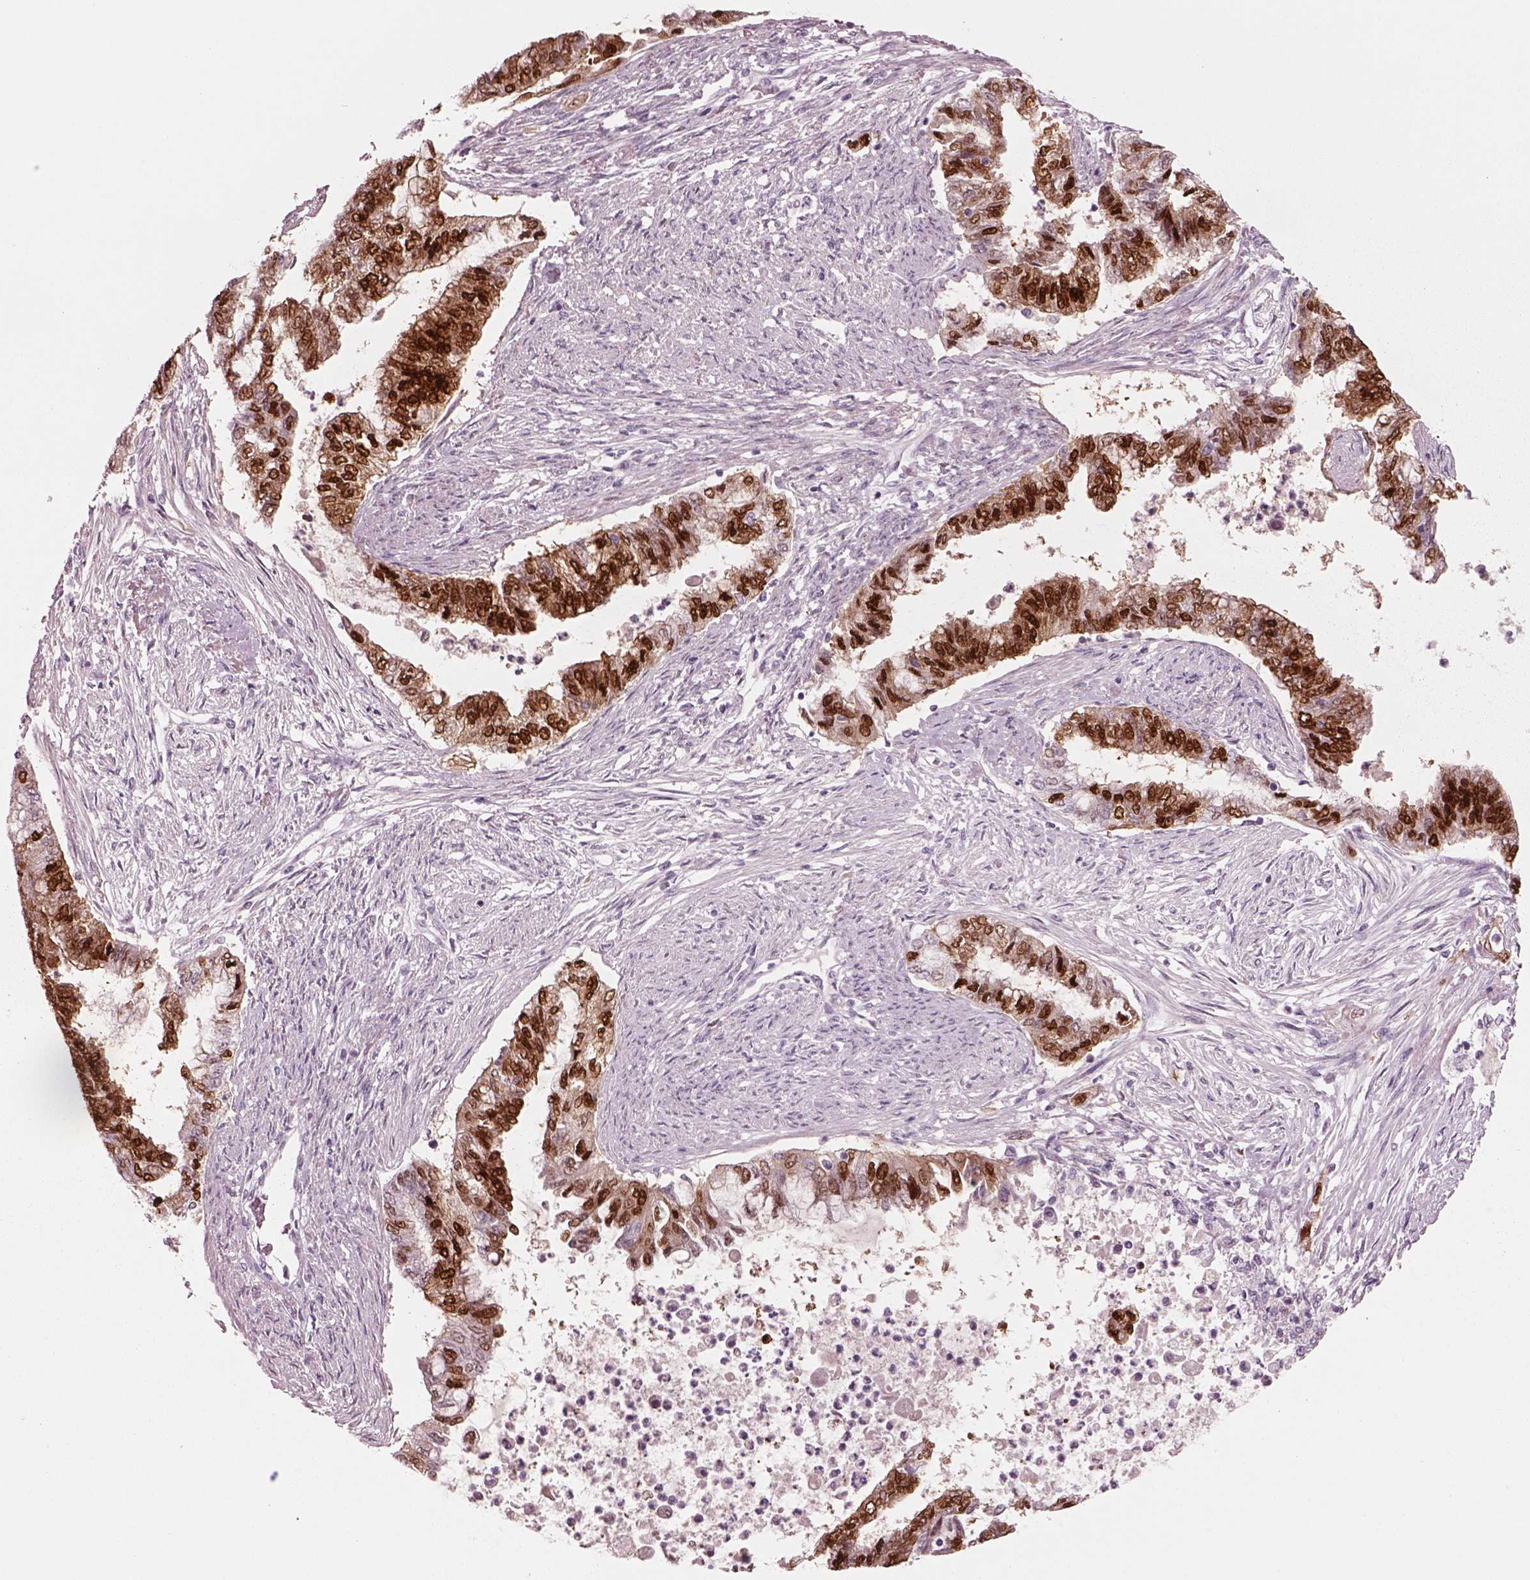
{"staining": {"intensity": "strong", "quantity": ">75%", "location": "nuclear"}, "tissue": "endometrial cancer", "cell_type": "Tumor cells", "image_type": "cancer", "snomed": [{"axis": "morphology", "description": "Adenocarcinoma, NOS"}, {"axis": "topography", "description": "Endometrium"}], "caption": "DAB (3,3'-diaminobenzidine) immunohistochemical staining of endometrial cancer (adenocarcinoma) exhibits strong nuclear protein positivity in about >75% of tumor cells. (Brightfield microscopy of DAB IHC at high magnification).", "gene": "SOX9", "patient": {"sex": "female", "age": 65}}